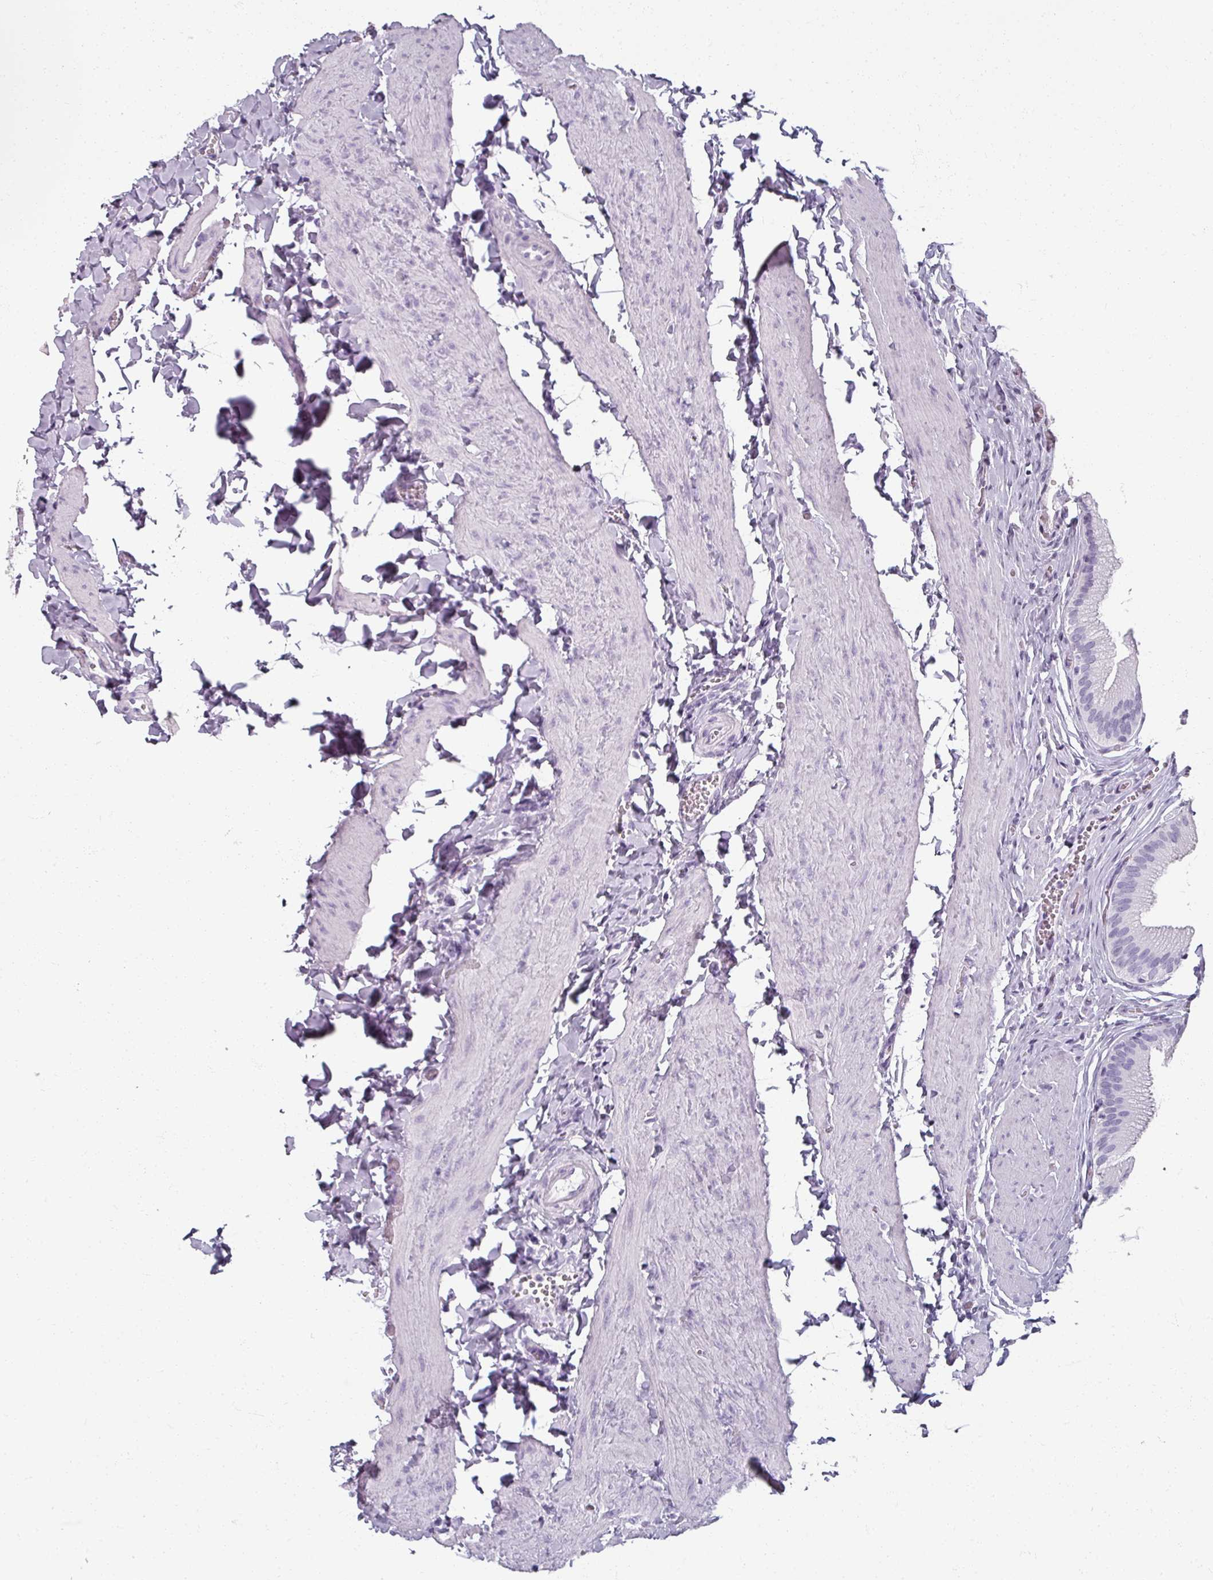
{"staining": {"intensity": "negative", "quantity": "none", "location": "none"}, "tissue": "gallbladder", "cell_type": "Glandular cells", "image_type": "normal", "snomed": [{"axis": "morphology", "description": "Normal tissue, NOS"}, {"axis": "topography", "description": "Gallbladder"}, {"axis": "topography", "description": "Peripheral nerve tissue"}], "caption": "High power microscopy image of an IHC micrograph of benign gallbladder, revealing no significant positivity in glandular cells.", "gene": "REG3A", "patient": {"sex": "male", "age": 17}}